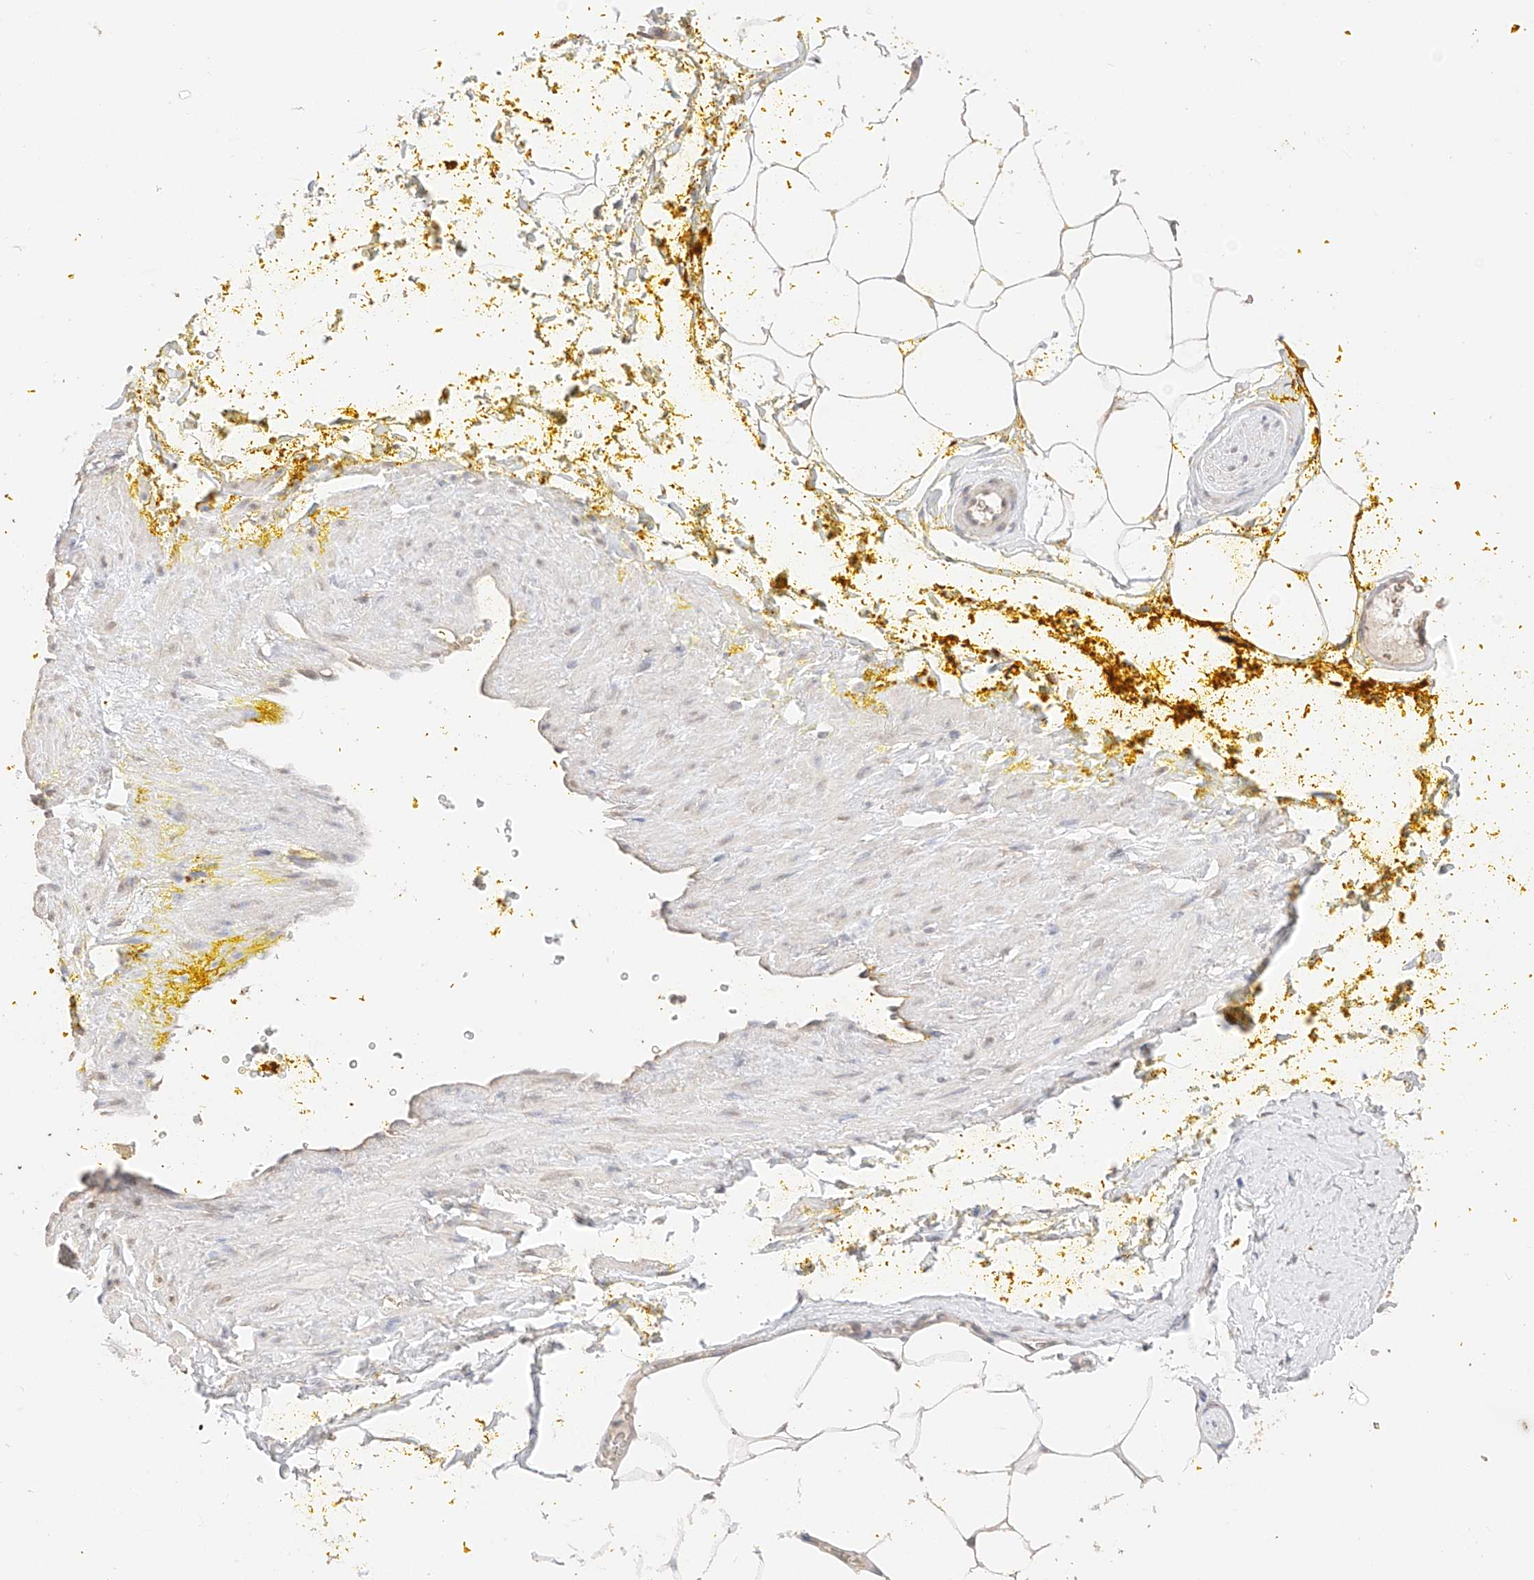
{"staining": {"intensity": "negative", "quantity": "none", "location": "none"}, "tissue": "adipose tissue", "cell_type": "Adipocytes", "image_type": "normal", "snomed": [{"axis": "morphology", "description": "Normal tissue, NOS"}, {"axis": "morphology", "description": "Adenocarcinoma, Low grade"}, {"axis": "topography", "description": "Prostate"}, {"axis": "topography", "description": "Peripheral nerve tissue"}], "caption": "An IHC histopathology image of unremarkable adipose tissue is shown. There is no staining in adipocytes of adipose tissue.", "gene": "IL22RA2", "patient": {"sex": "male", "age": 63}}